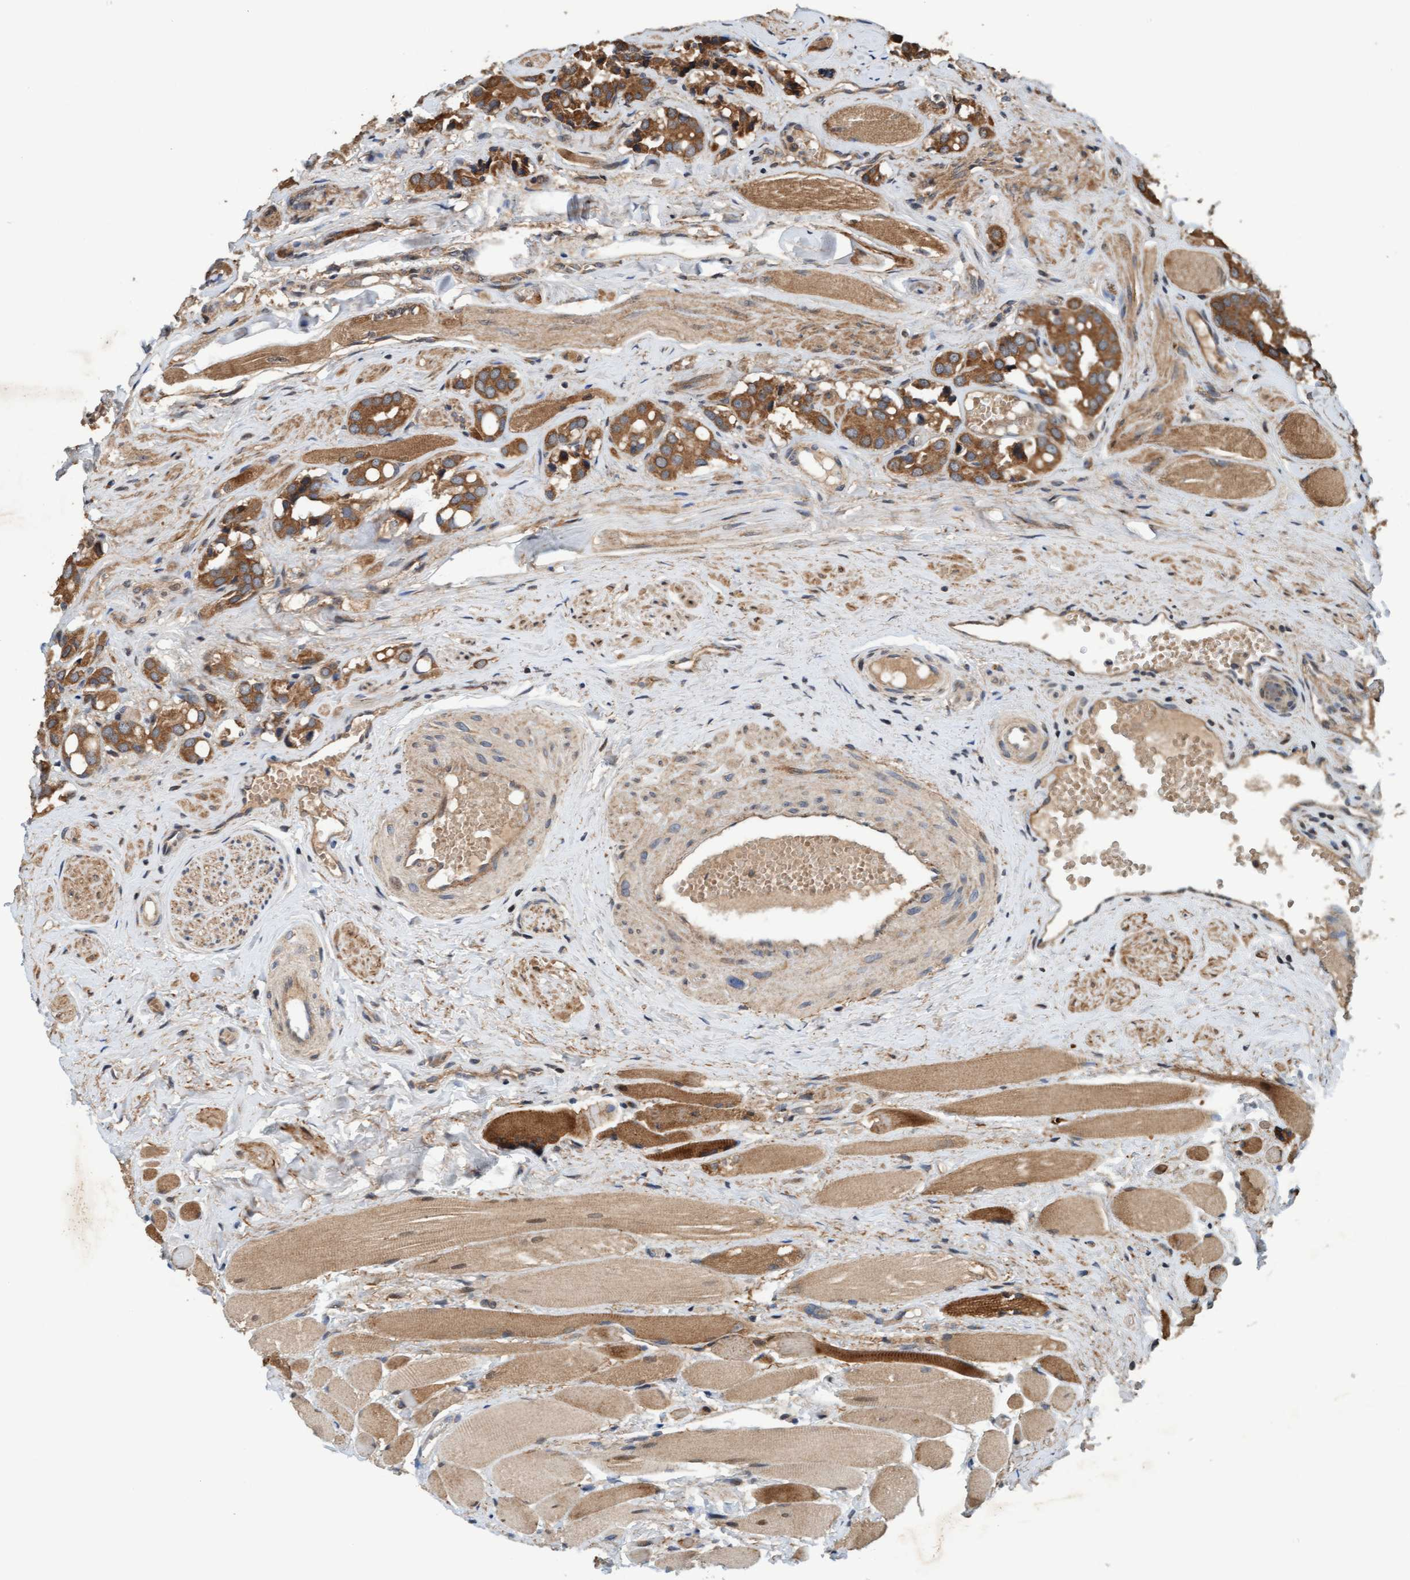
{"staining": {"intensity": "moderate", "quantity": ">75%", "location": "cytoplasmic/membranous"}, "tissue": "prostate cancer", "cell_type": "Tumor cells", "image_type": "cancer", "snomed": [{"axis": "morphology", "description": "Adenocarcinoma, High grade"}, {"axis": "topography", "description": "Prostate"}], "caption": "Immunohistochemistry (IHC) micrograph of prostate adenocarcinoma (high-grade) stained for a protein (brown), which demonstrates medium levels of moderate cytoplasmic/membranous positivity in approximately >75% of tumor cells.", "gene": "MLXIP", "patient": {"sex": "male", "age": 52}}